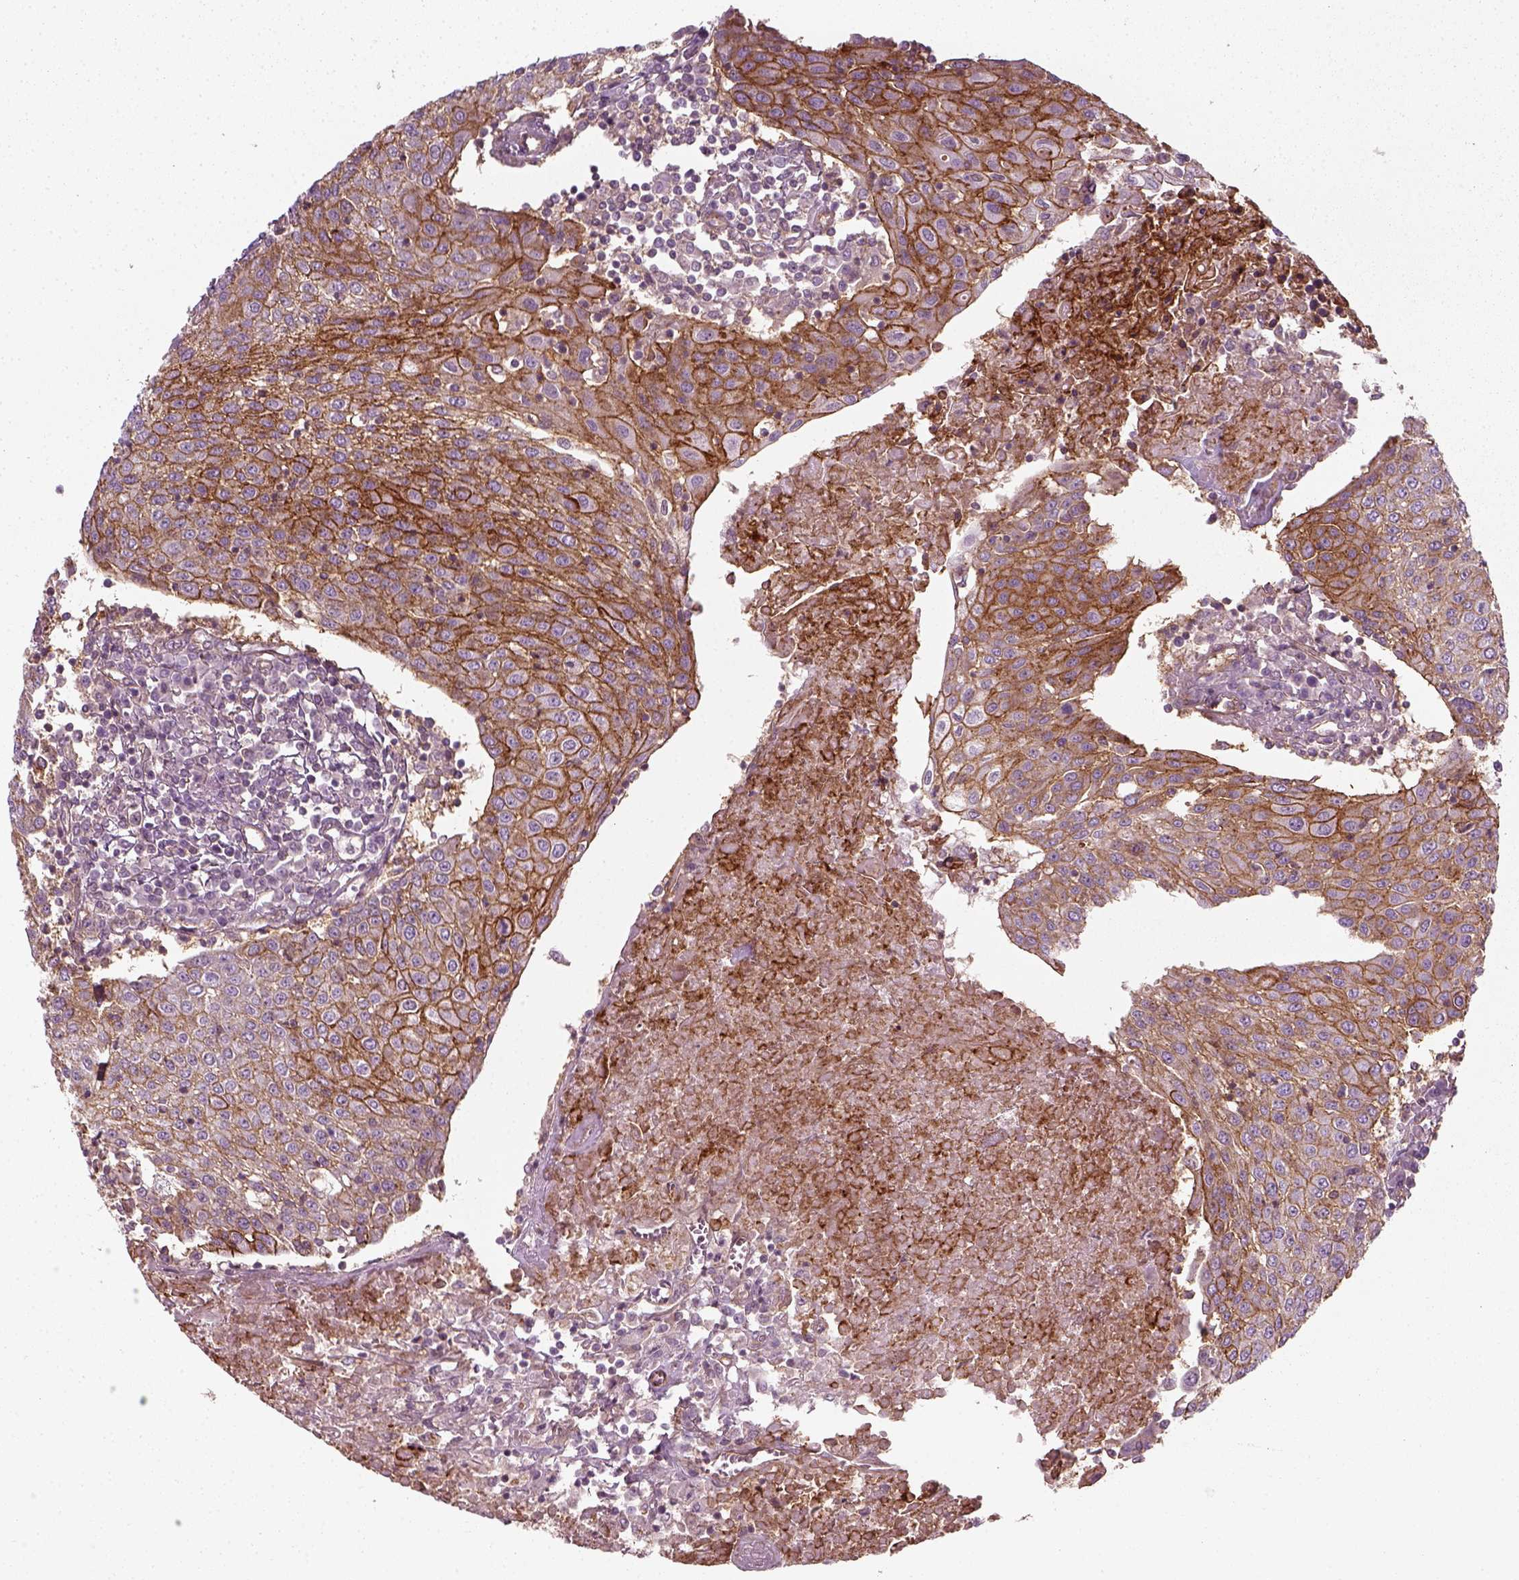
{"staining": {"intensity": "strong", "quantity": ">75%", "location": "cytoplasmic/membranous"}, "tissue": "urothelial cancer", "cell_type": "Tumor cells", "image_type": "cancer", "snomed": [{"axis": "morphology", "description": "Urothelial carcinoma, High grade"}, {"axis": "topography", "description": "Urinary bladder"}], "caption": "Protein analysis of urothelial cancer tissue shows strong cytoplasmic/membranous expression in approximately >75% of tumor cells. (DAB (3,3'-diaminobenzidine) IHC with brightfield microscopy, high magnification).", "gene": "NPTN", "patient": {"sex": "female", "age": 85}}